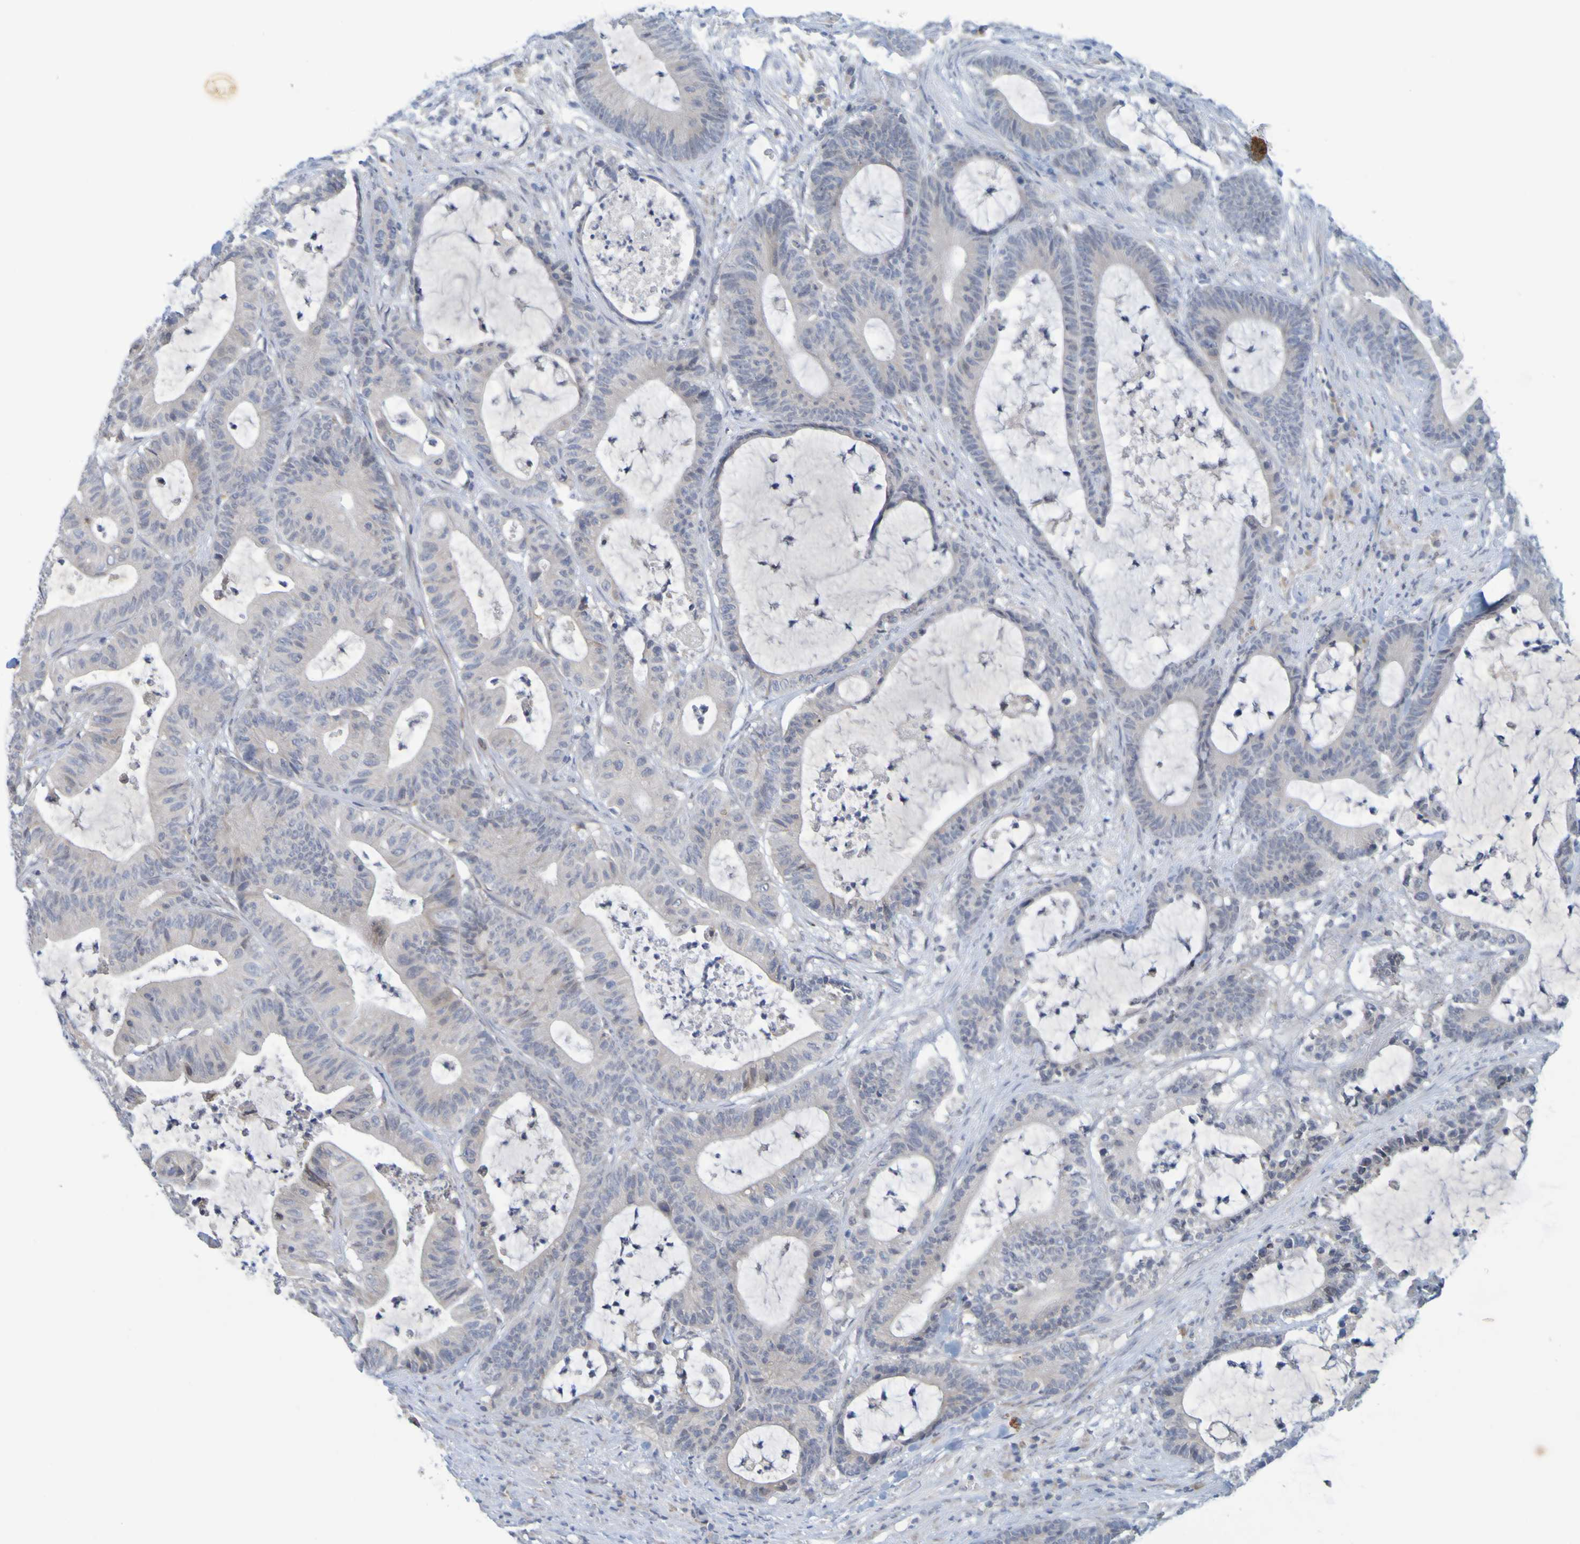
{"staining": {"intensity": "negative", "quantity": "none", "location": "none"}, "tissue": "colorectal cancer", "cell_type": "Tumor cells", "image_type": "cancer", "snomed": [{"axis": "morphology", "description": "Adenocarcinoma, NOS"}, {"axis": "topography", "description": "Colon"}], "caption": "Image shows no protein expression in tumor cells of colorectal cancer (adenocarcinoma) tissue.", "gene": "LILRB5", "patient": {"sex": "female", "age": 84}}